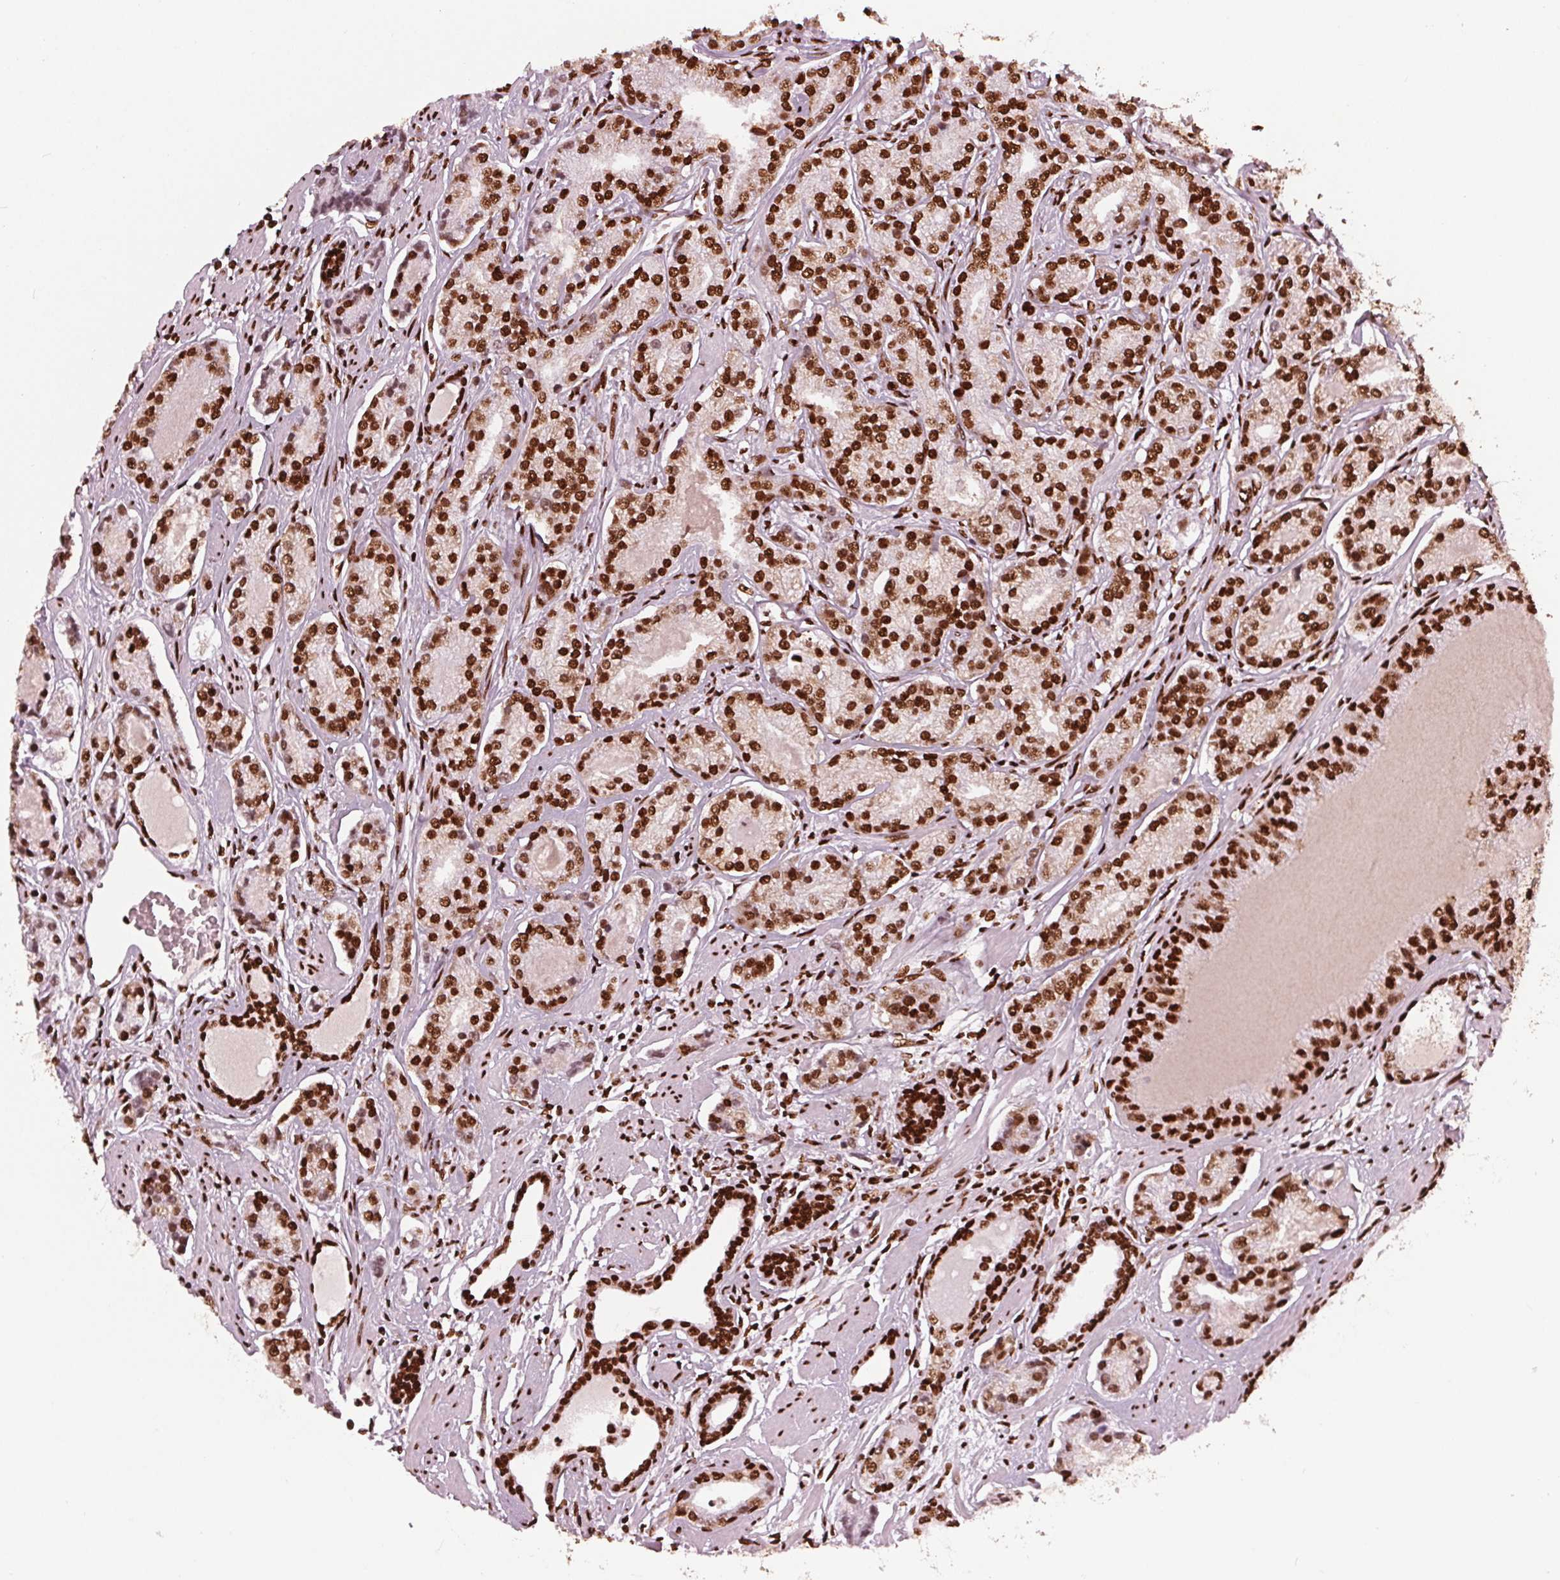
{"staining": {"intensity": "strong", "quantity": "25%-75%", "location": "nuclear"}, "tissue": "prostate cancer", "cell_type": "Tumor cells", "image_type": "cancer", "snomed": [{"axis": "morphology", "description": "Adenocarcinoma, NOS"}, {"axis": "topography", "description": "Prostate"}], "caption": "Human prostate cancer stained with a brown dye shows strong nuclear positive expression in approximately 25%-75% of tumor cells.", "gene": "BRD4", "patient": {"sex": "male", "age": 64}}